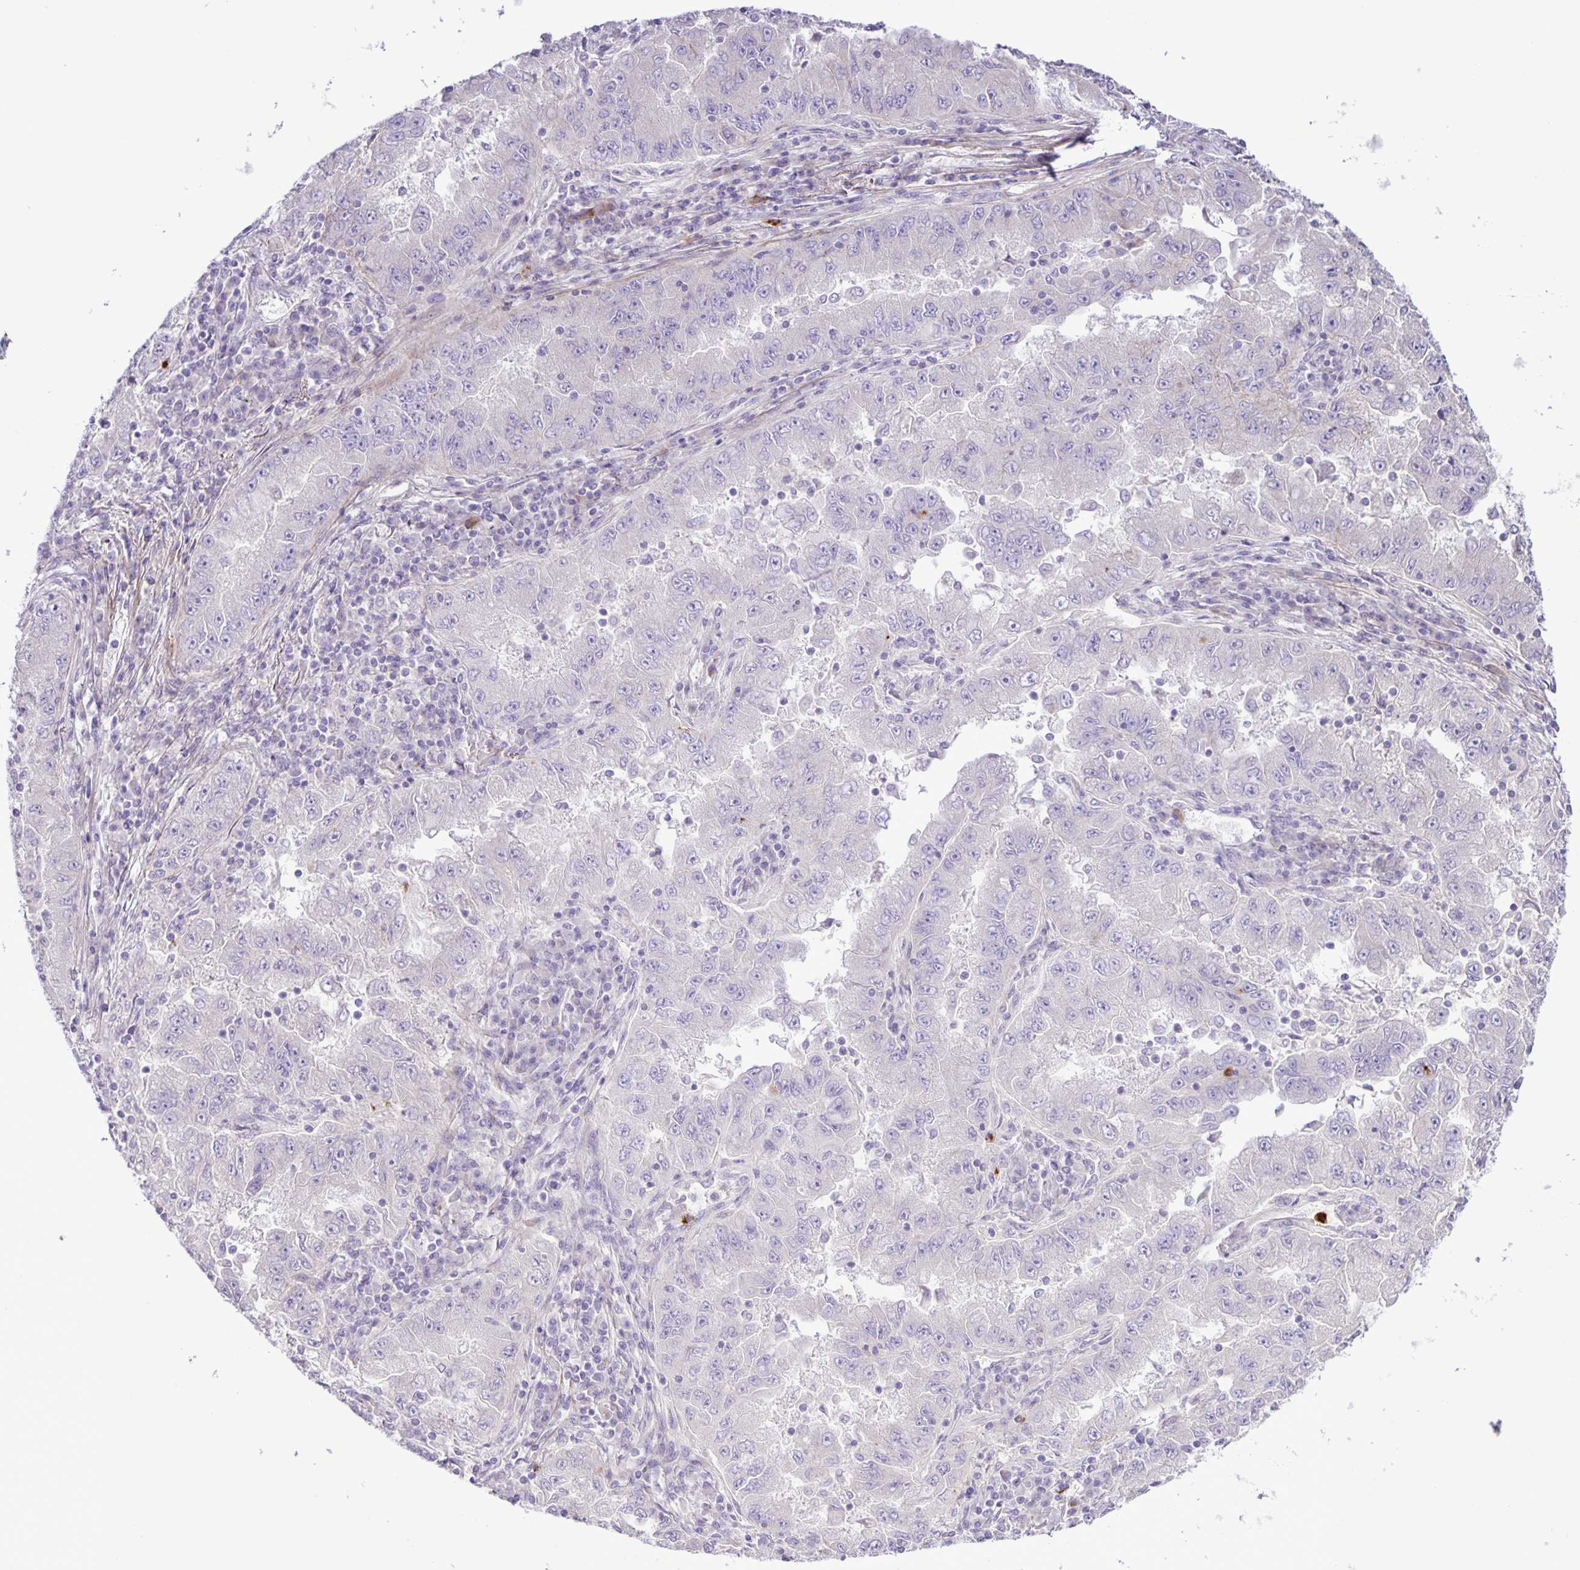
{"staining": {"intensity": "negative", "quantity": "none", "location": "none"}, "tissue": "lung cancer", "cell_type": "Tumor cells", "image_type": "cancer", "snomed": [{"axis": "morphology", "description": "Adenocarcinoma, NOS"}, {"axis": "morphology", "description": "Adenocarcinoma primary or metastatic"}, {"axis": "topography", "description": "Lung"}], "caption": "Protein analysis of lung cancer shows no significant positivity in tumor cells.", "gene": "ADCK1", "patient": {"sex": "male", "age": 74}}